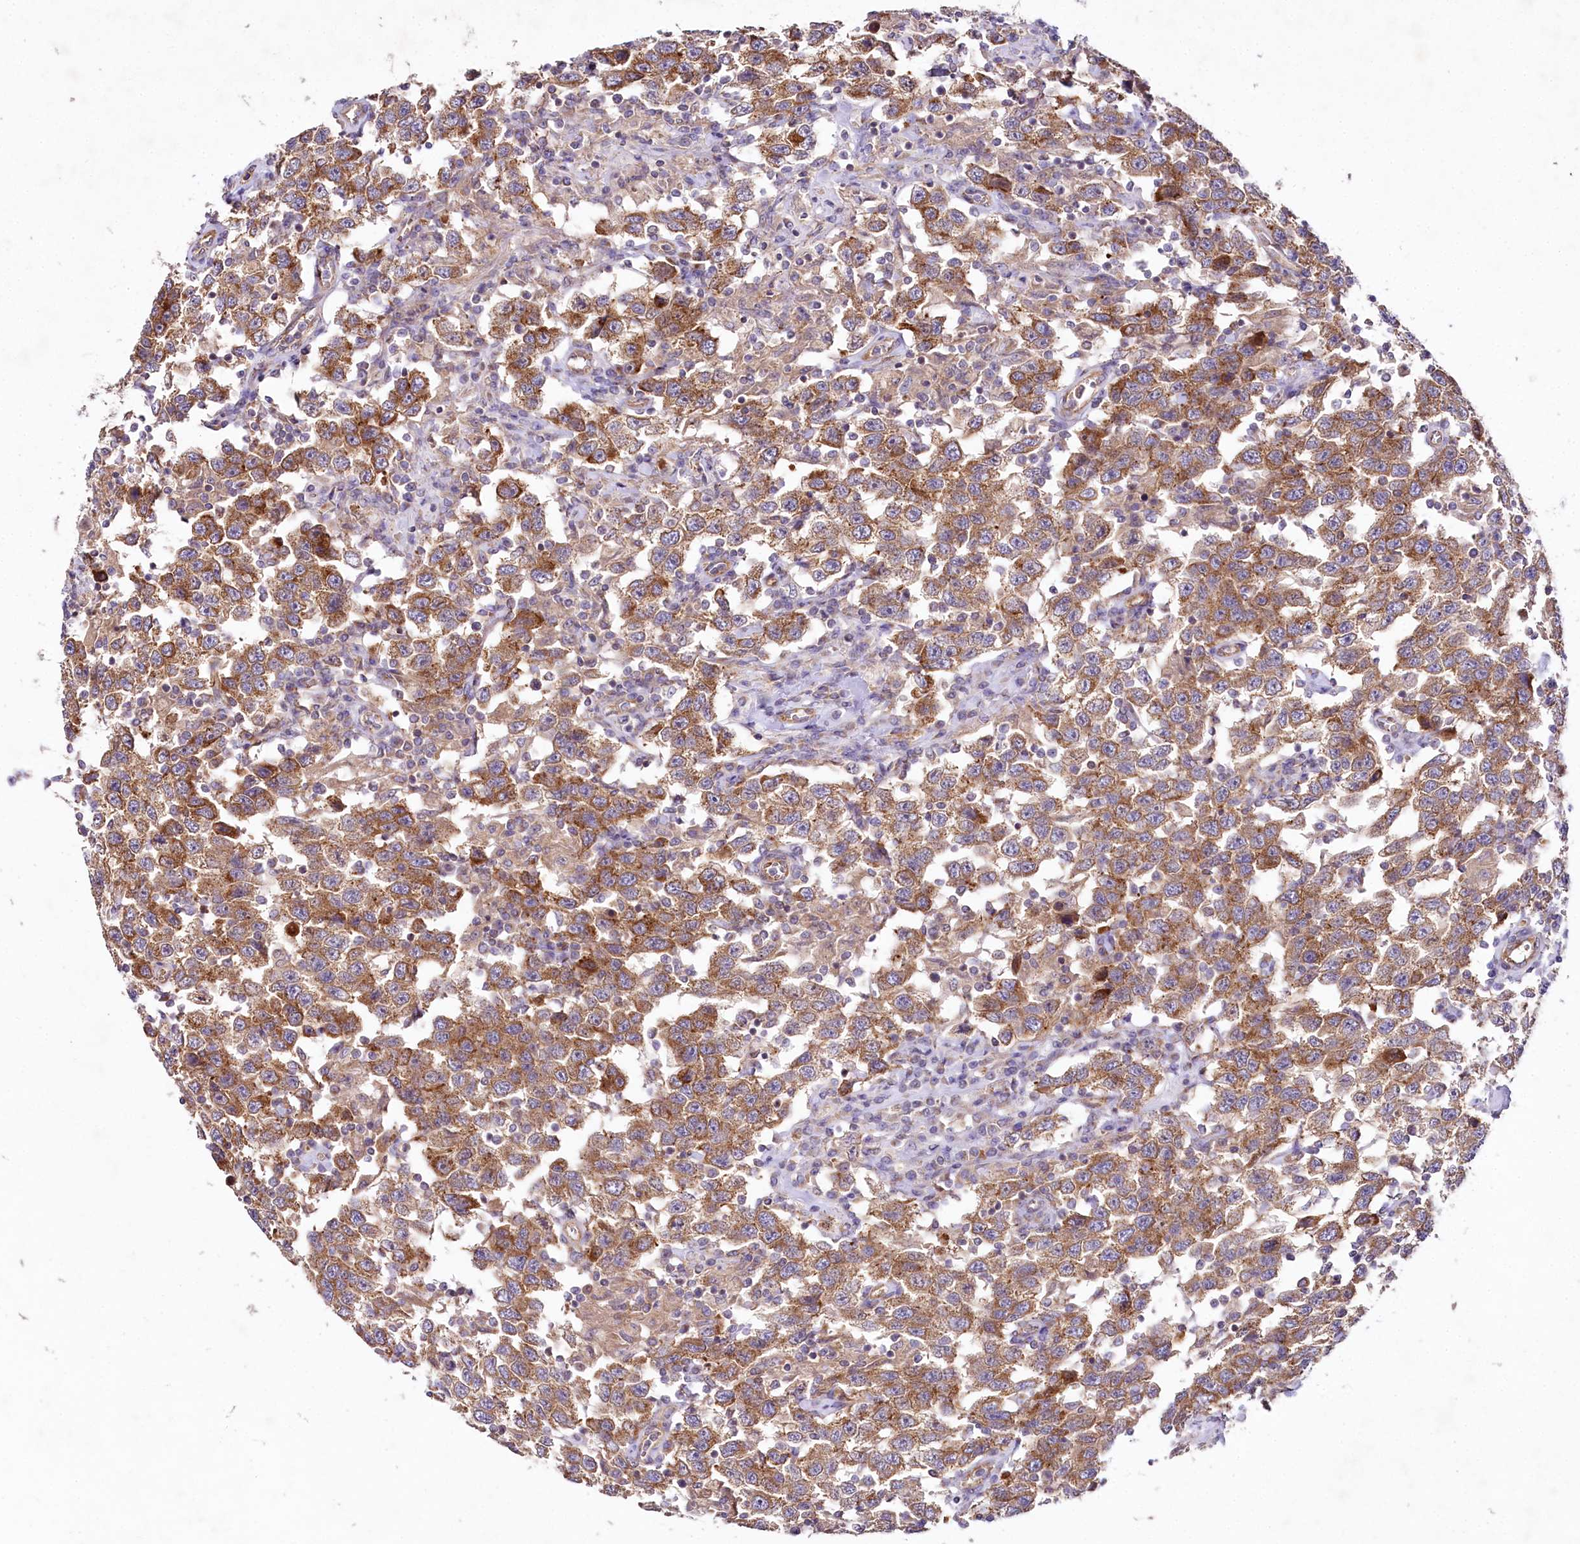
{"staining": {"intensity": "moderate", "quantity": ">75%", "location": "cytoplasmic/membranous"}, "tissue": "testis cancer", "cell_type": "Tumor cells", "image_type": "cancer", "snomed": [{"axis": "morphology", "description": "Seminoma, NOS"}, {"axis": "topography", "description": "Testis"}], "caption": "Testis cancer (seminoma) stained with a brown dye shows moderate cytoplasmic/membranous positive positivity in about >75% of tumor cells.", "gene": "STX6", "patient": {"sex": "male", "age": 41}}